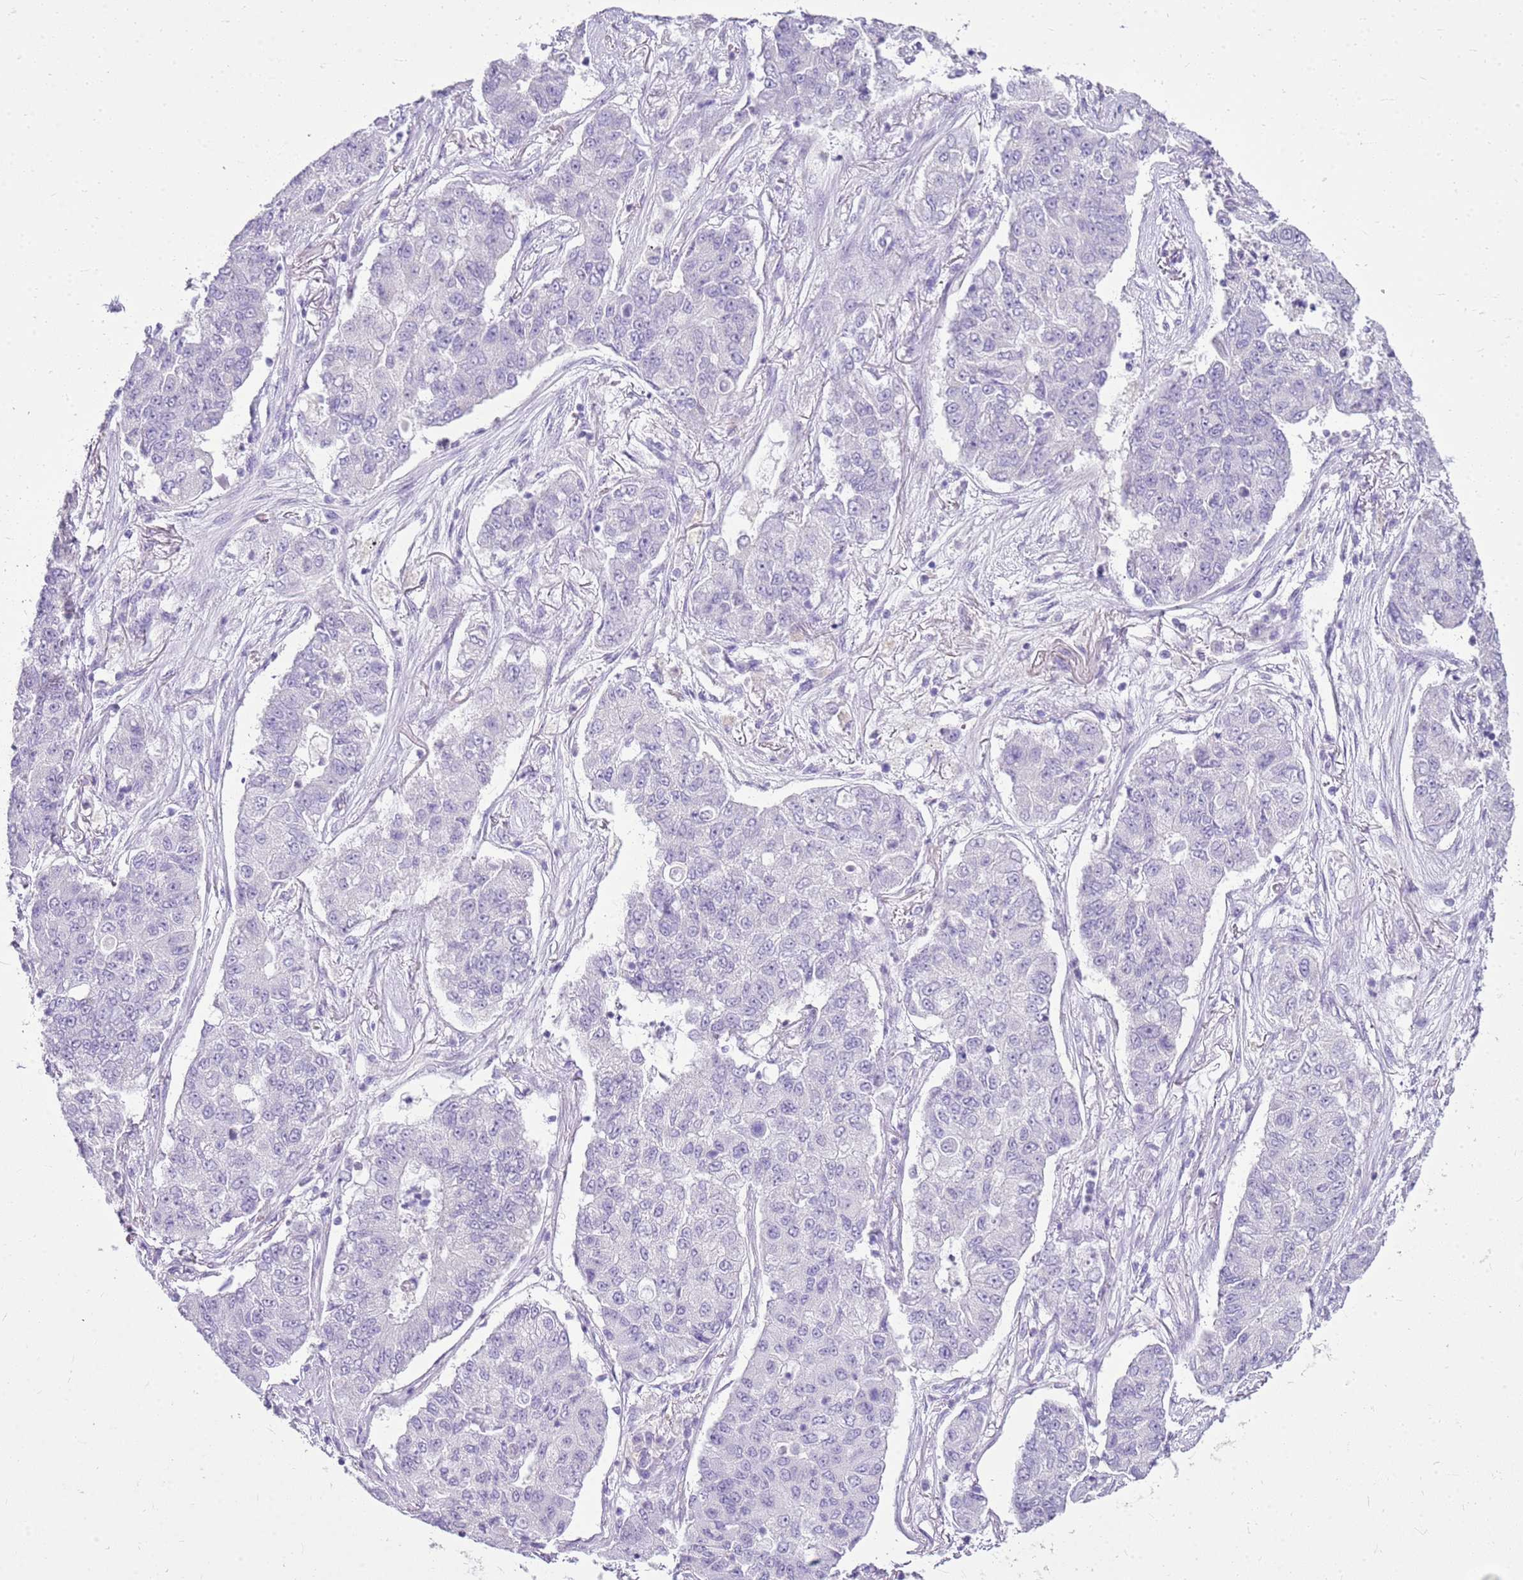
{"staining": {"intensity": "negative", "quantity": "none", "location": "none"}, "tissue": "lung cancer", "cell_type": "Tumor cells", "image_type": "cancer", "snomed": [{"axis": "morphology", "description": "Squamous cell carcinoma, NOS"}, {"axis": "topography", "description": "Lung"}], "caption": "This image is of squamous cell carcinoma (lung) stained with IHC to label a protein in brown with the nuclei are counter-stained blue. There is no expression in tumor cells.", "gene": "SULT1E1", "patient": {"sex": "male", "age": 74}}